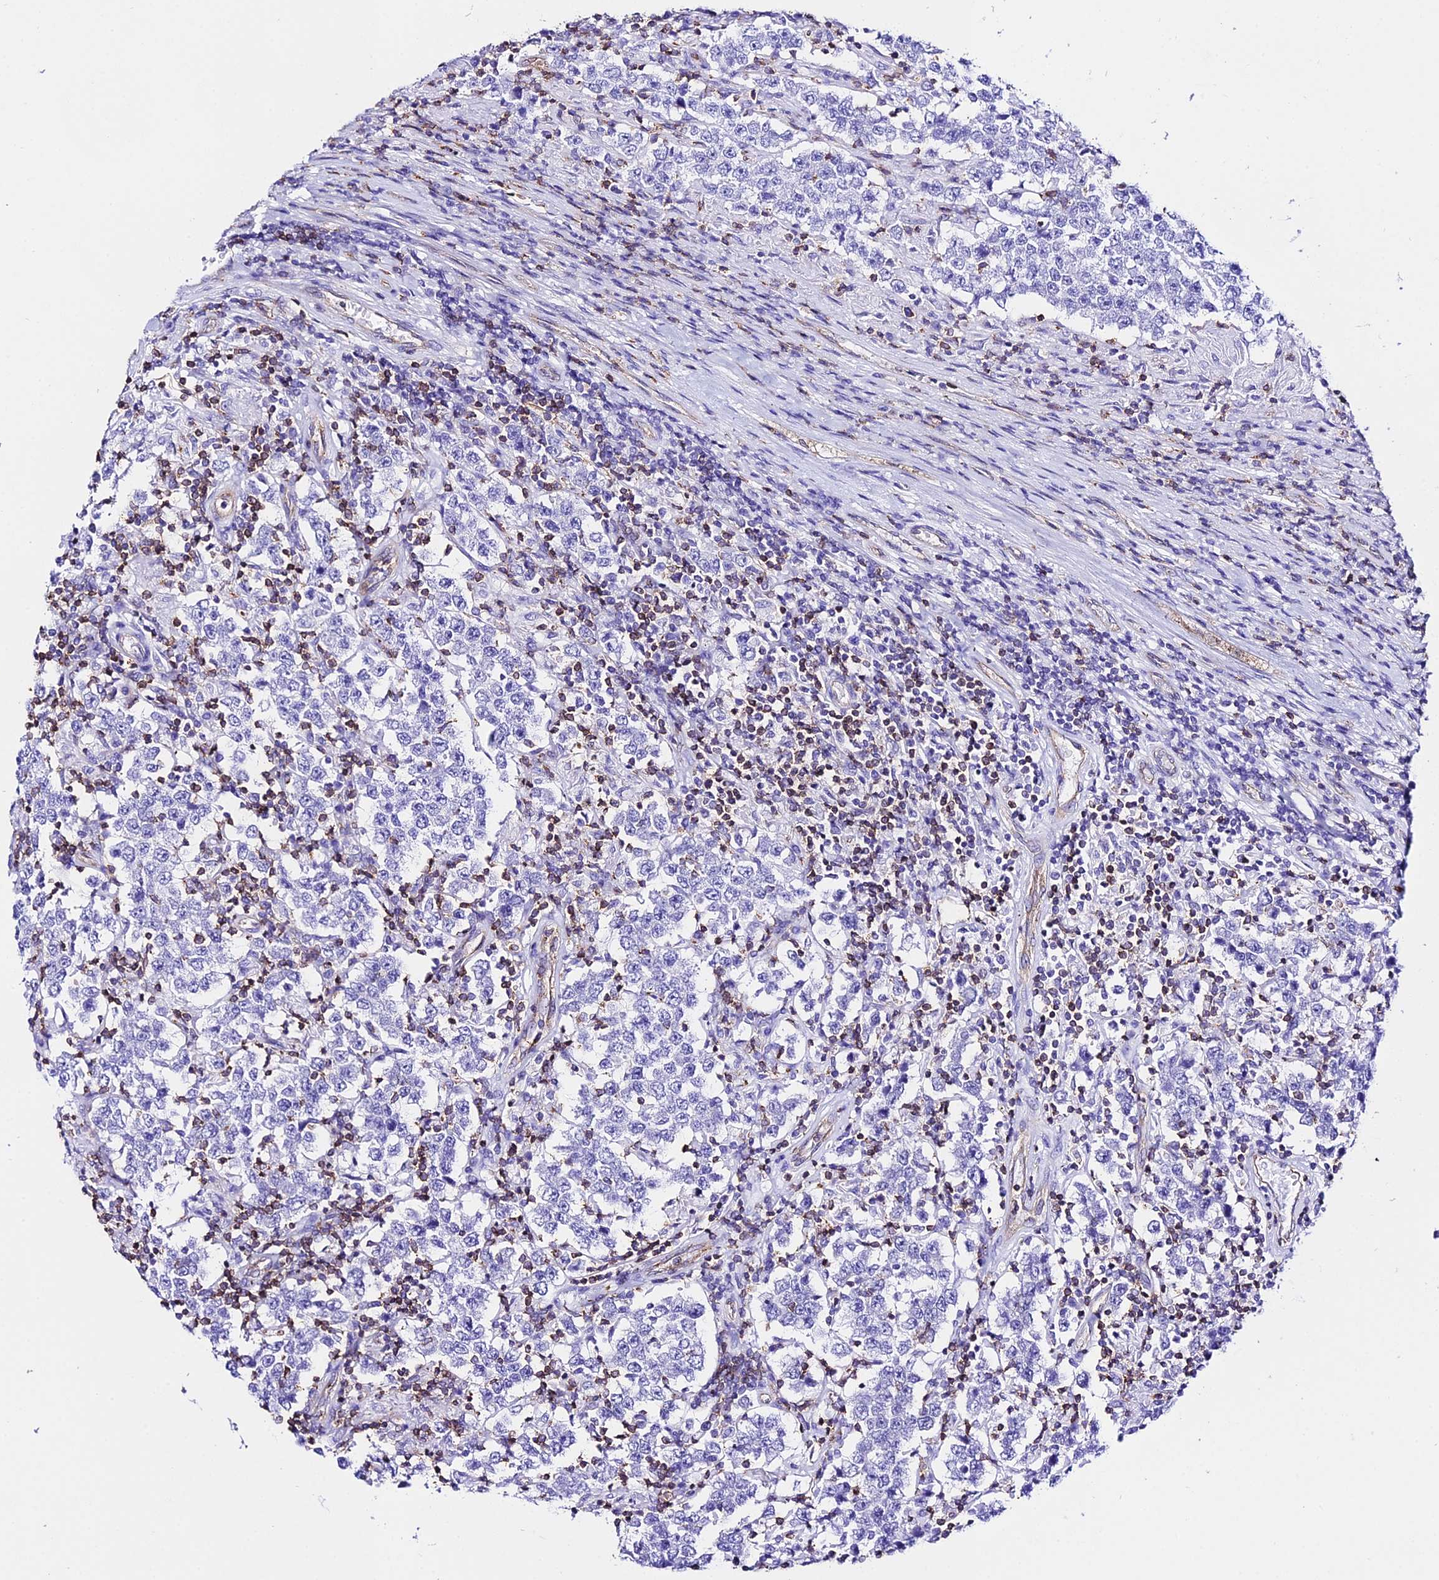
{"staining": {"intensity": "negative", "quantity": "none", "location": "none"}, "tissue": "testis cancer", "cell_type": "Tumor cells", "image_type": "cancer", "snomed": [{"axis": "morphology", "description": "Normal tissue, NOS"}, {"axis": "morphology", "description": "Urothelial carcinoma, High grade"}, {"axis": "morphology", "description": "Seminoma, NOS"}, {"axis": "morphology", "description": "Carcinoma, Embryonal, NOS"}, {"axis": "topography", "description": "Urinary bladder"}, {"axis": "topography", "description": "Testis"}], "caption": "A histopathology image of human testis cancer is negative for staining in tumor cells.", "gene": "S100A16", "patient": {"sex": "male", "age": 41}}